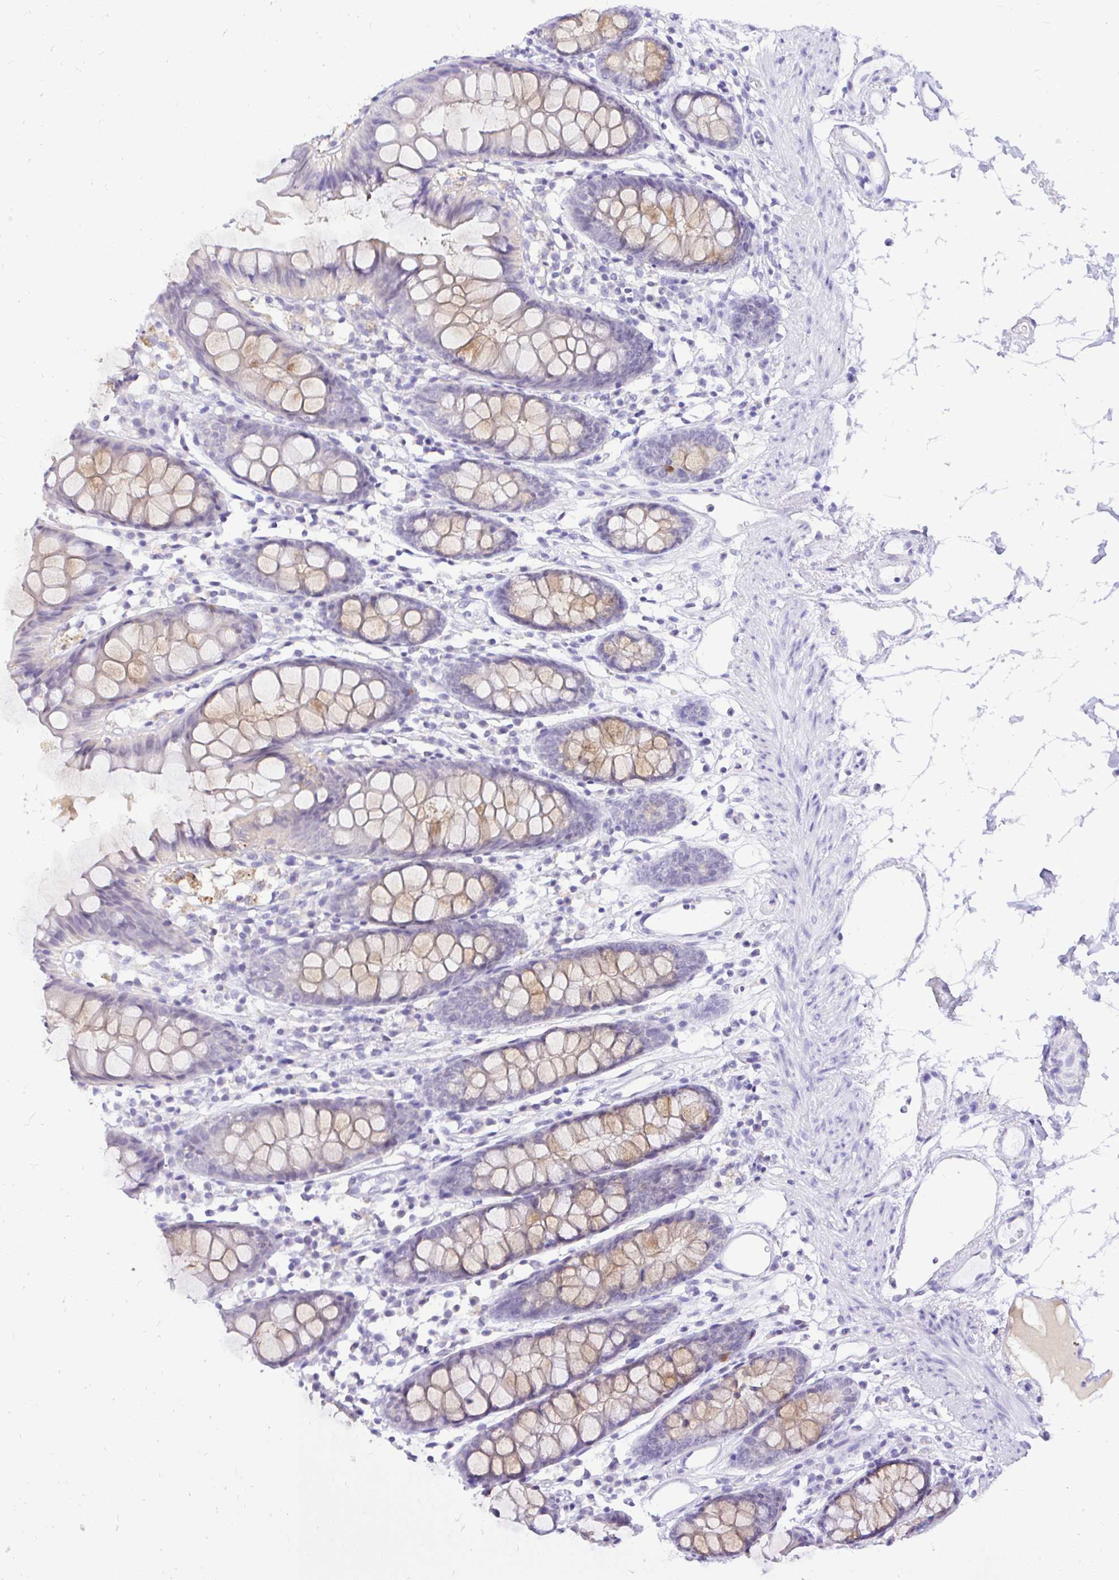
{"staining": {"intensity": "negative", "quantity": "none", "location": "none"}, "tissue": "colon", "cell_type": "Endothelial cells", "image_type": "normal", "snomed": [{"axis": "morphology", "description": "Normal tissue, NOS"}, {"axis": "topography", "description": "Colon"}], "caption": "This is a image of IHC staining of normal colon, which shows no expression in endothelial cells.", "gene": "FATE1", "patient": {"sex": "female", "age": 84}}